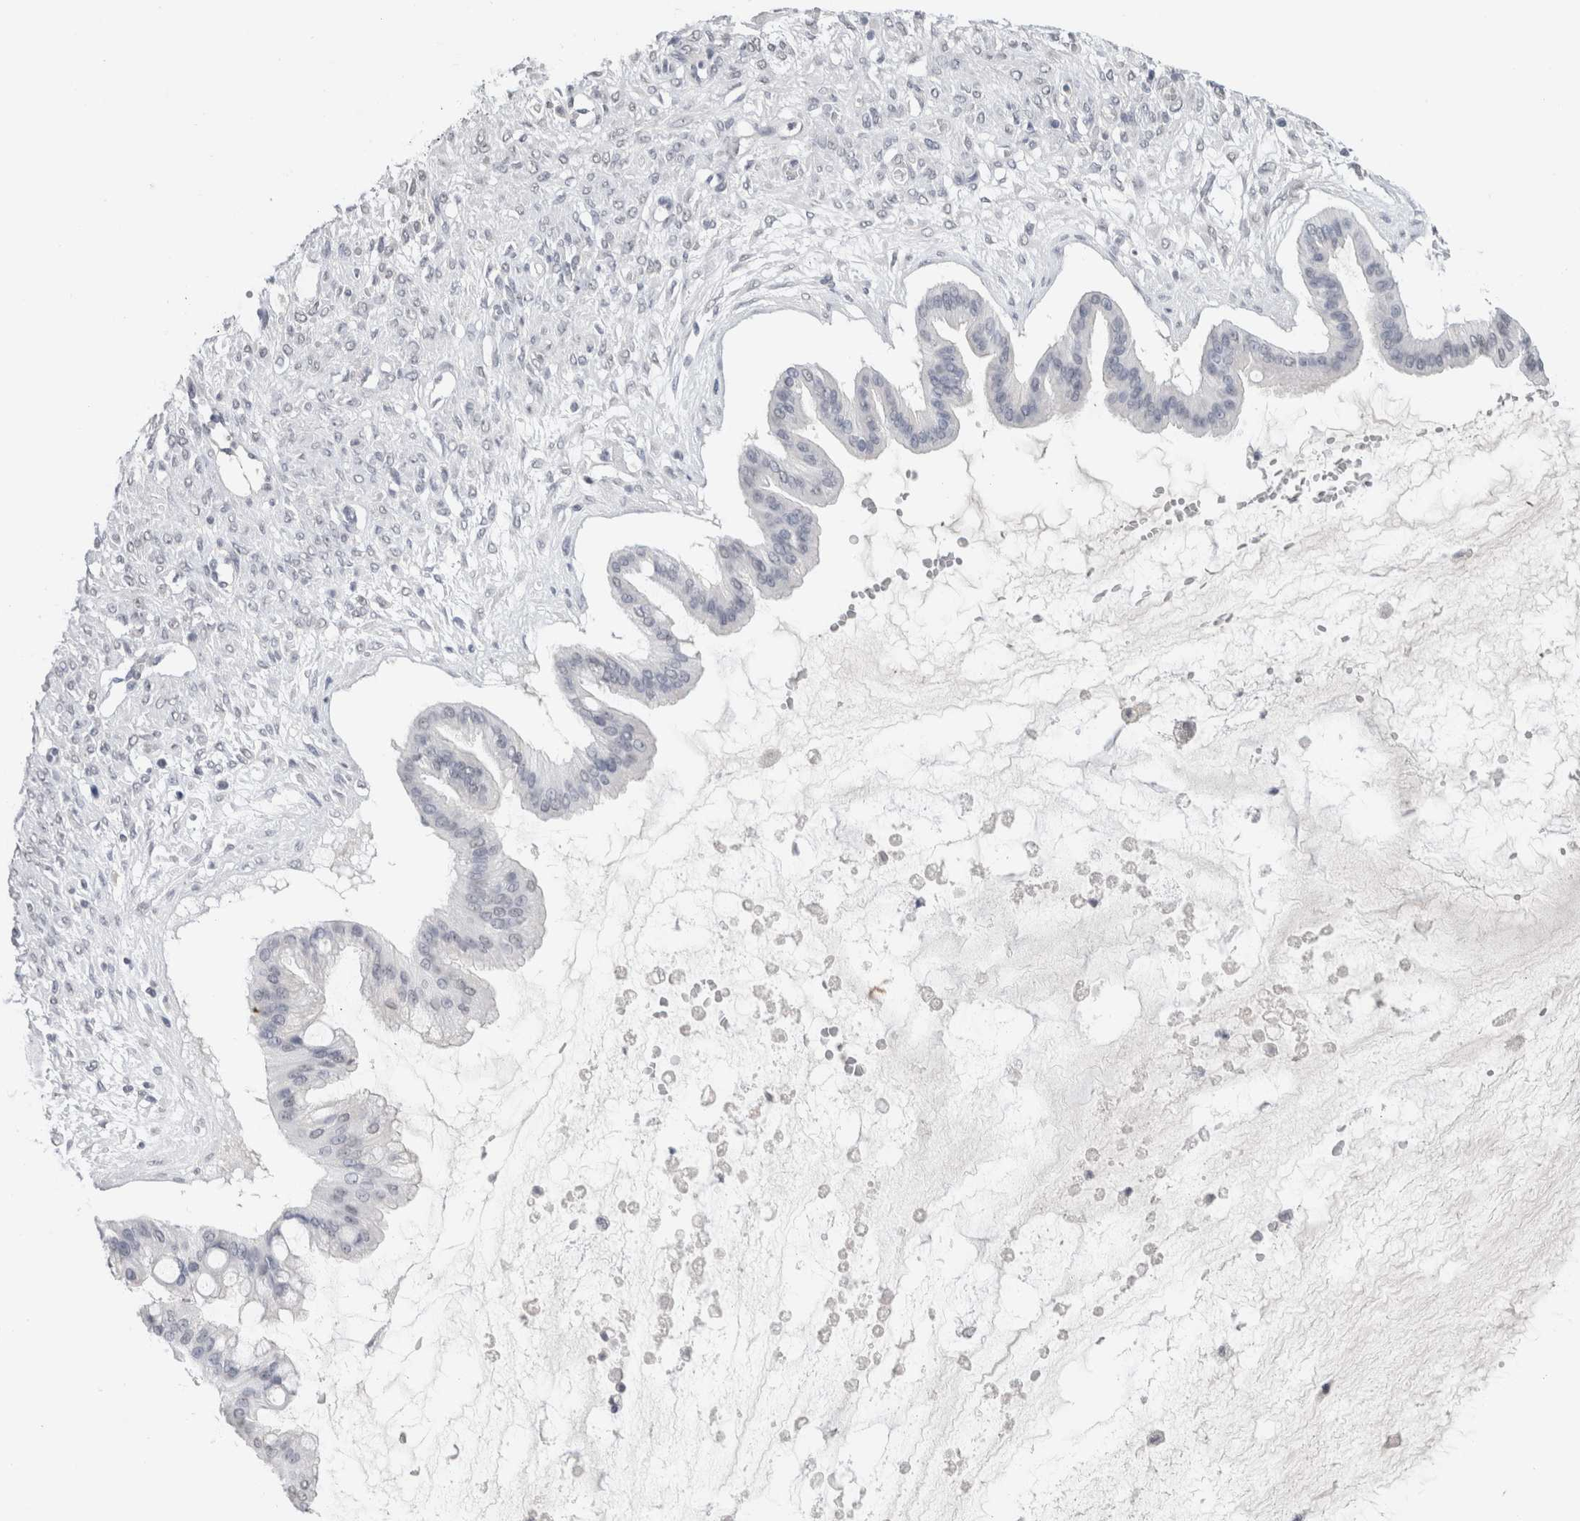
{"staining": {"intensity": "negative", "quantity": "none", "location": "none"}, "tissue": "ovarian cancer", "cell_type": "Tumor cells", "image_type": "cancer", "snomed": [{"axis": "morphology", "description": "Cystadenocarcinoma, mucinous, NOS"}, {"axis": "topography", "description": "Ovary"}], "caption": "A histopathology image of human ovarian cancer is negative for staining in tumor cells.", "gene": "CADM3", "patient": {"sex": "female", "age": 73}}